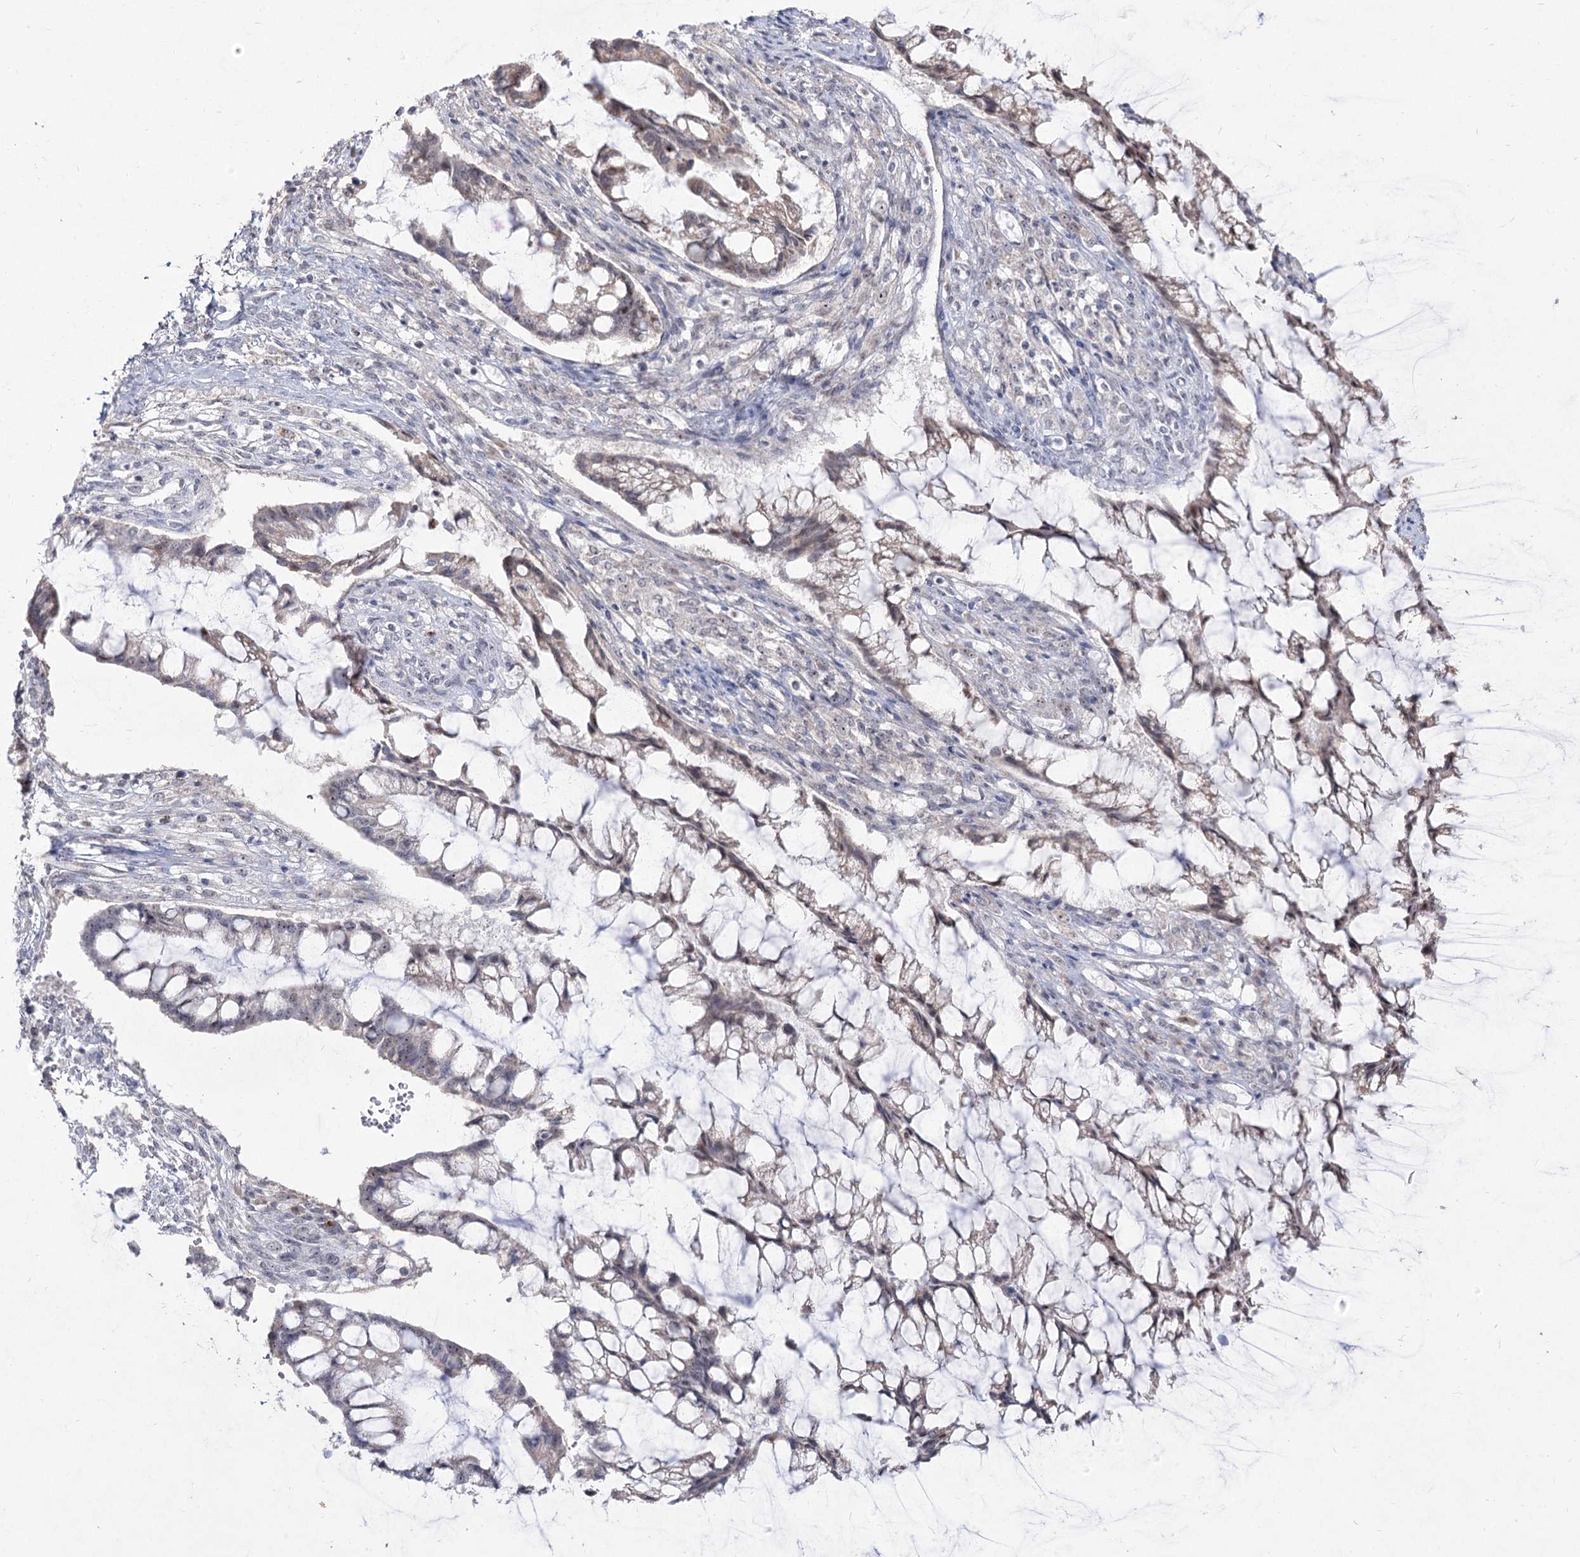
{"staining": {"intensity": "weak", "quantity": "<25%", "location": "cytoplasmic/membranous"}, "tissue": "ovarian cancer", "cell_type": "Tumor cells", "image_type": "cancer", "snomed": [{"axis": "morphology", "description": "Cystadenocarcinoma, mucinous, NOS"}, {"axis": "topography", "description": "Ovary"}], "caption": "Image shows no protein staining in tumor cells of ovarian cancer (mucinous cystadenocarcinoma) tissue.", "gene": "DDX50", "patient": {"sex": "female", "age": 73}}